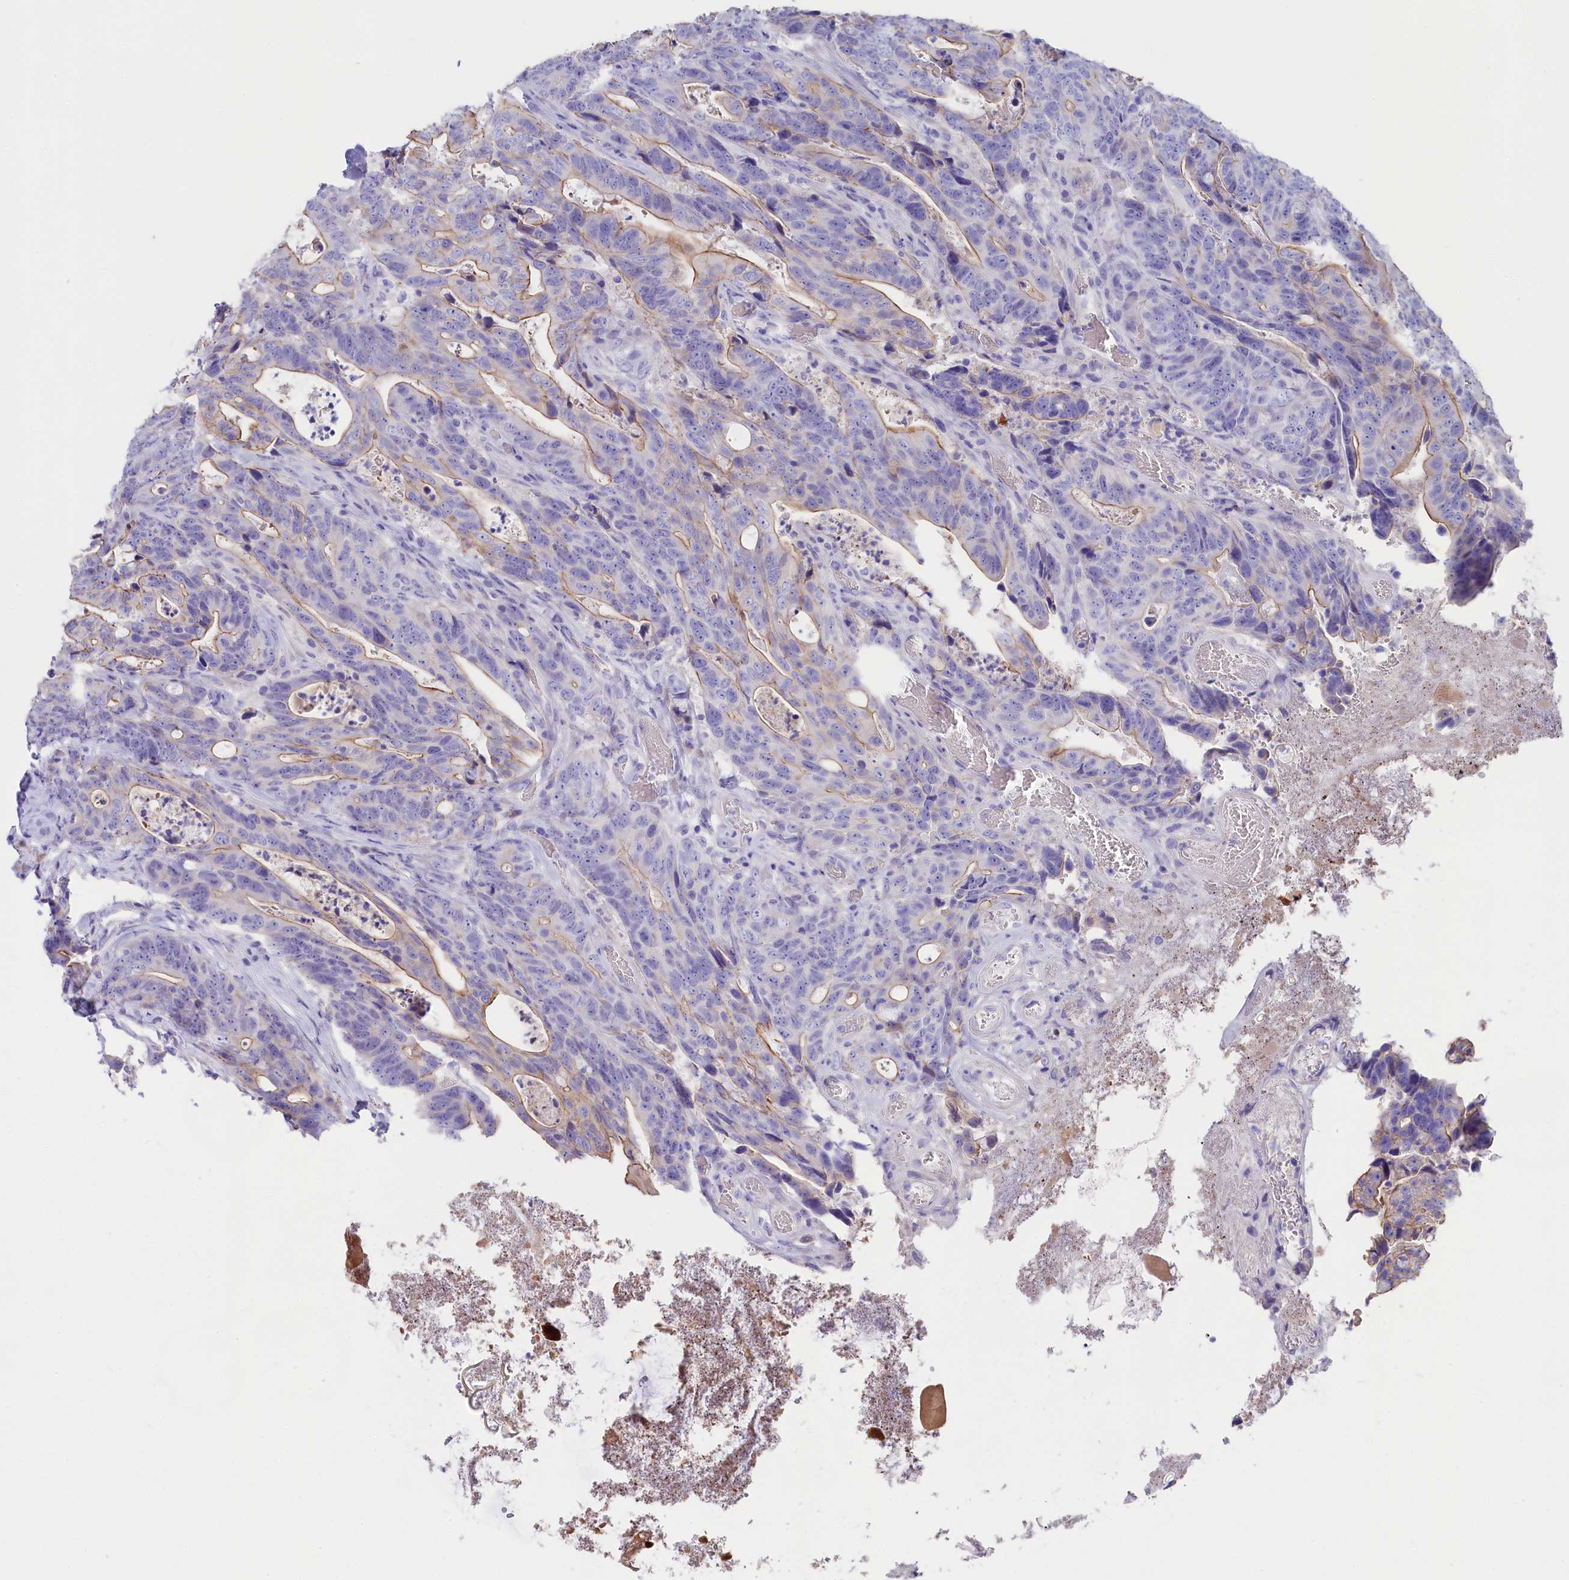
{"staining": {"intensity": "moderate", "quantity": "<25%", "location": "cytoplasmic/membranous"}, "tissue": "colorectal cancer", "cell_type": "Tumor cells", "image_type": "cancer", "snomed": [{"axis": "morphology", "description": "Adenocarcinoma, NOS"}, {"axis": "topography", "description": "Colon"}], "caption": "The histopathology image shows a brown stain indicating the presence of a protein in the cytoplasmic/membranous of tumor cells in colorectal cancer (adenocarcinoma).", "gene": "SULT2A1", "patient": {"sex": "female", "age": 82}}